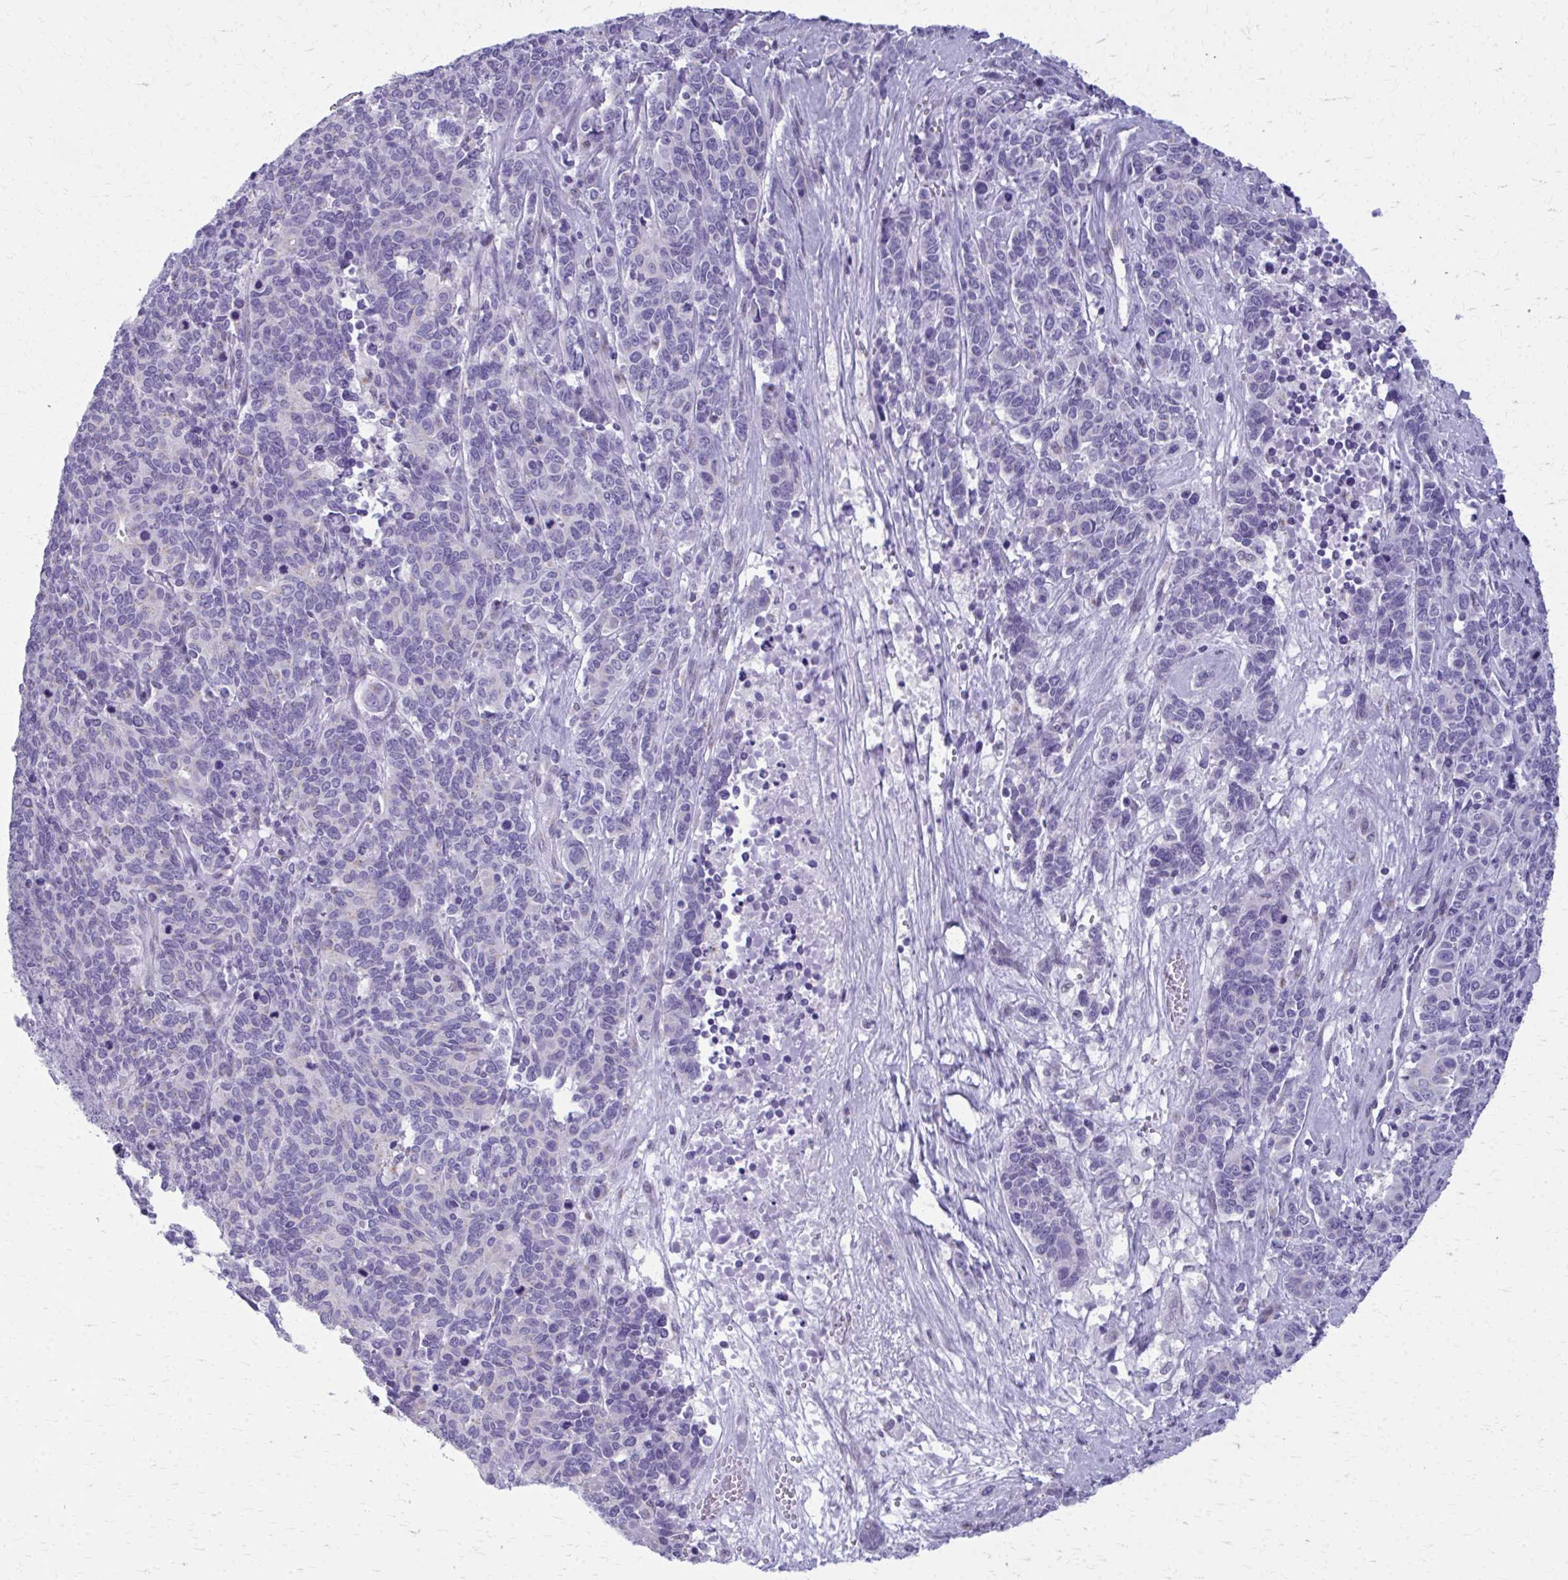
{"staining": {"intensity": "negative", "quantity": "none", "location": "none"}, "tissue": "cervical cancer", "cell_type": "Tumor cells", "image_type": "cancer", "snomed": [{"axis": "morphology", "description": "Squamous cell carcinoma, NOS"}, {"axis": "topography", "description": "Cervix"}], "caption": "Immunohistochemical staining of human cervical cancer (squamous cell carcinoma) shows no significant staining in tumor cells.", "gene": "SCLY", "patient": {"sex": "female", "age": 60}}